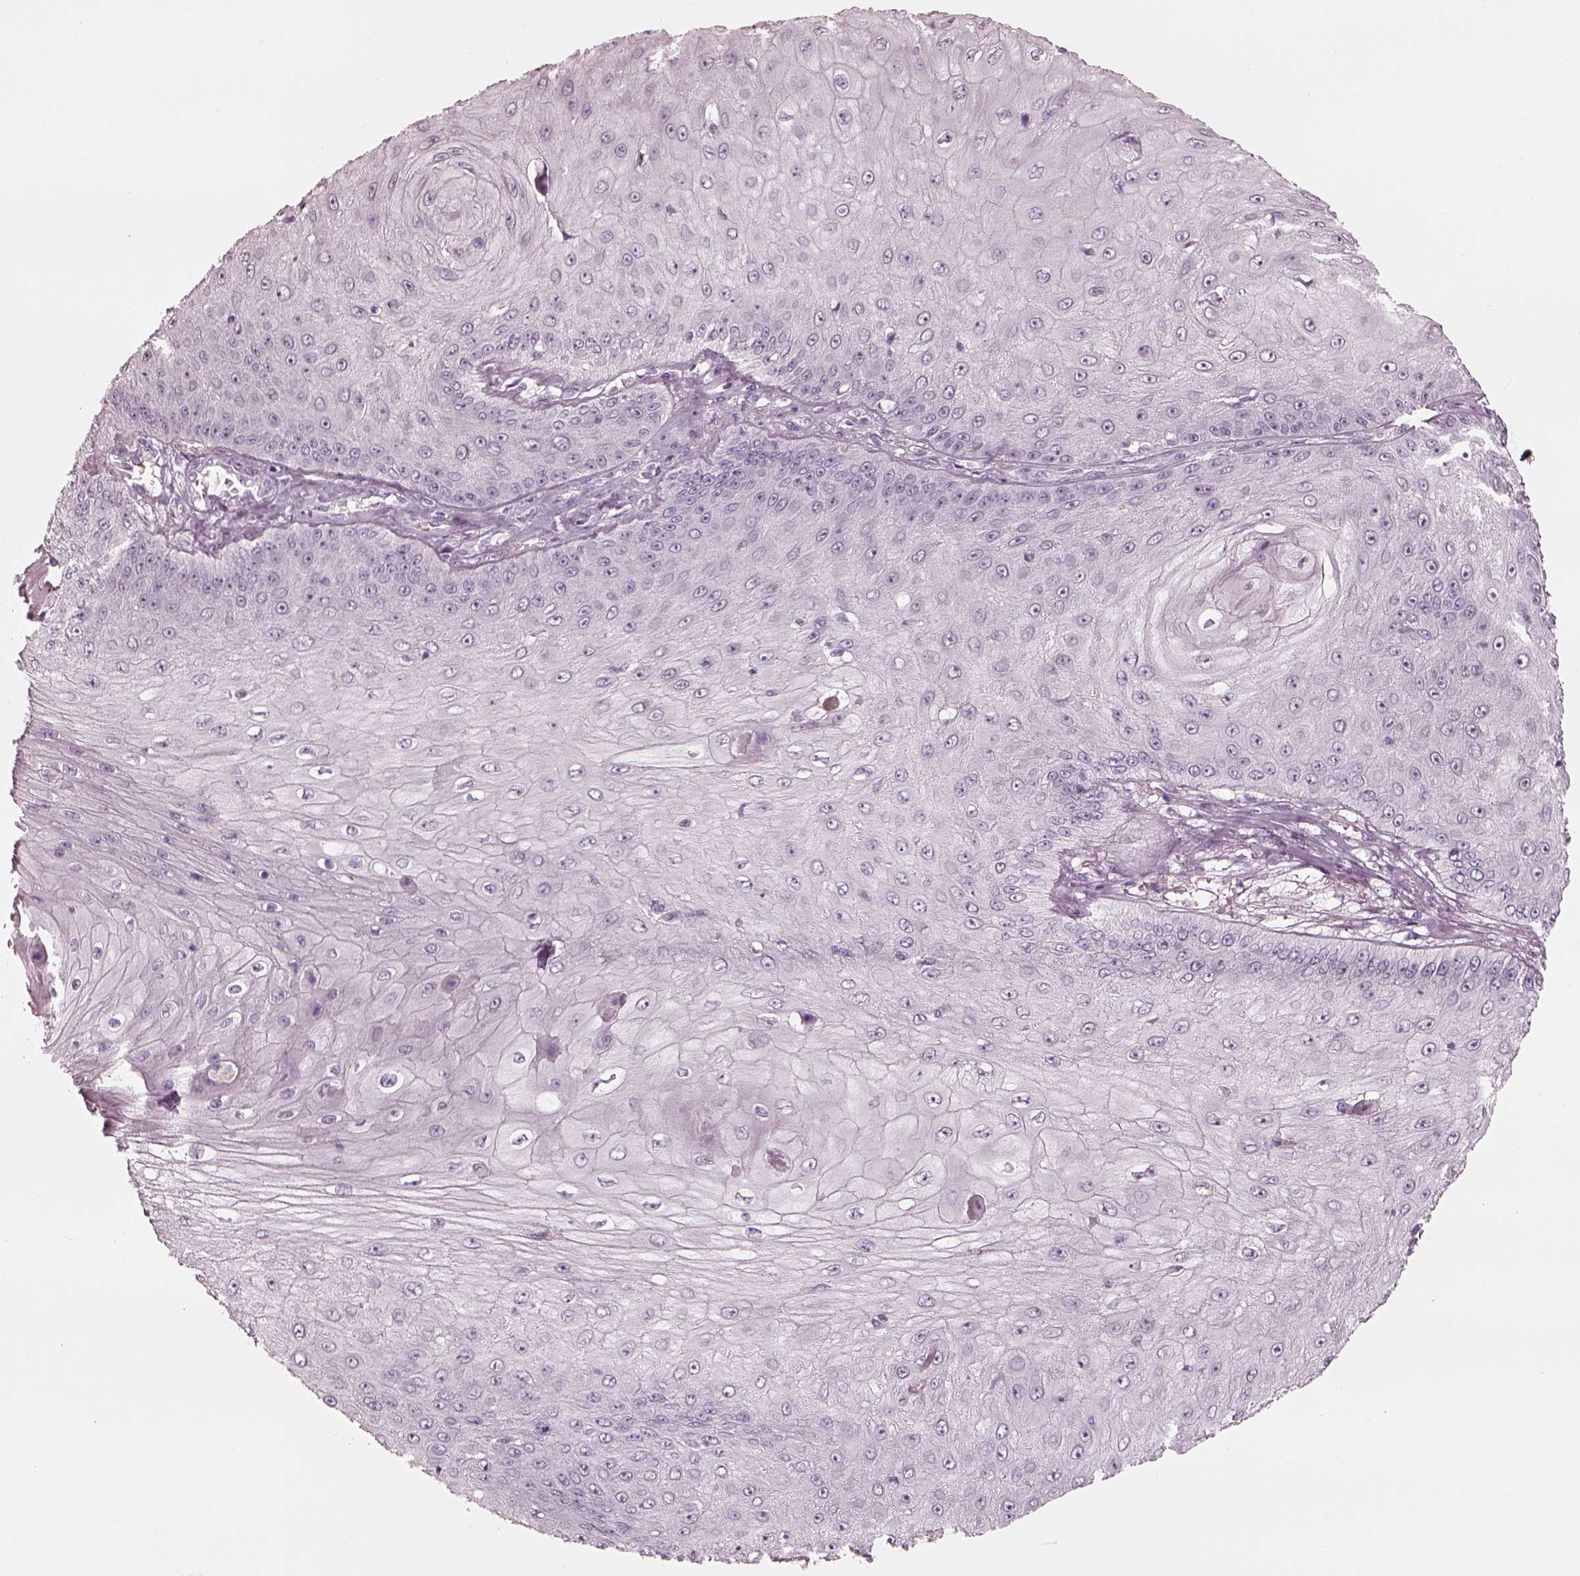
{"staining": {"intensity": "negative", "quantity": "none", "location": "none"}, "tissue": "skin cancer", "cell_type": "Tumor cells", "image_type": "cancer", "snomed": [{"axis": "morphology", "description": "Squamous cell carcinoma, NOS"}, {"axis": "topography", "description": "Skin"}], "caption": "Skin cancer (squamous cell carcinoma) was stained to show a protein in brown. There is no significant positivity in tumor cells.", "gene": "RSPH9", "patient": {"sex": "male", "age": 70}}